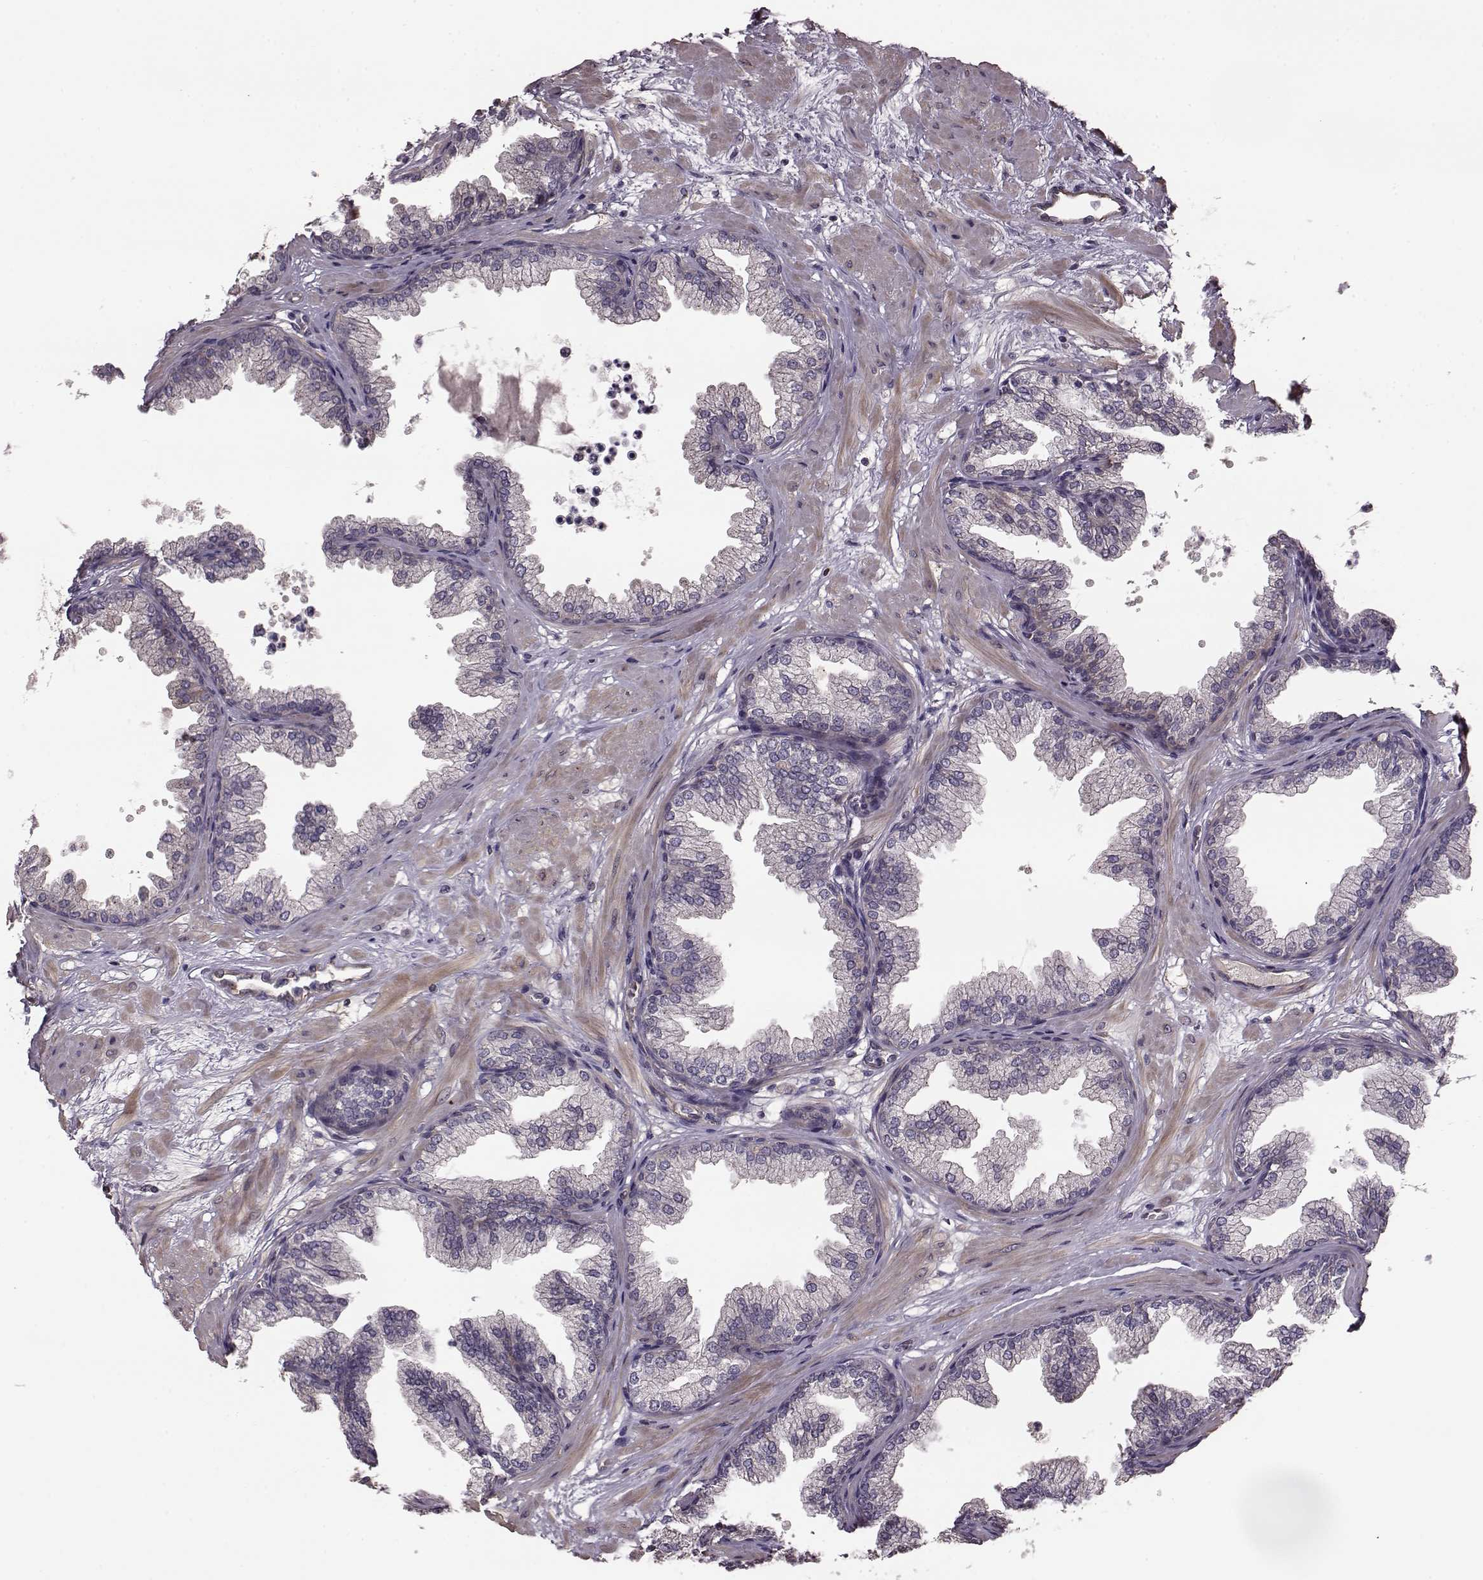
{"staining": {"intensity": "negative", "quantity": "none", "location": "none"}, "tissue": "prostate", "cell_type": "Glandular cells", "image_type": "normal", "snomed": [{"axis": "morphology", "description": "Normal tissue, NOS"}, {"axis": "topography", "description": "Prostate"}], "caption": "This is an immunohistochemistry (IHC) photomicrograph of benign human prostate. There is no expression in glandular cells.", "gene": "NTF3", "patient": {"sex": "male", "age": 37}}